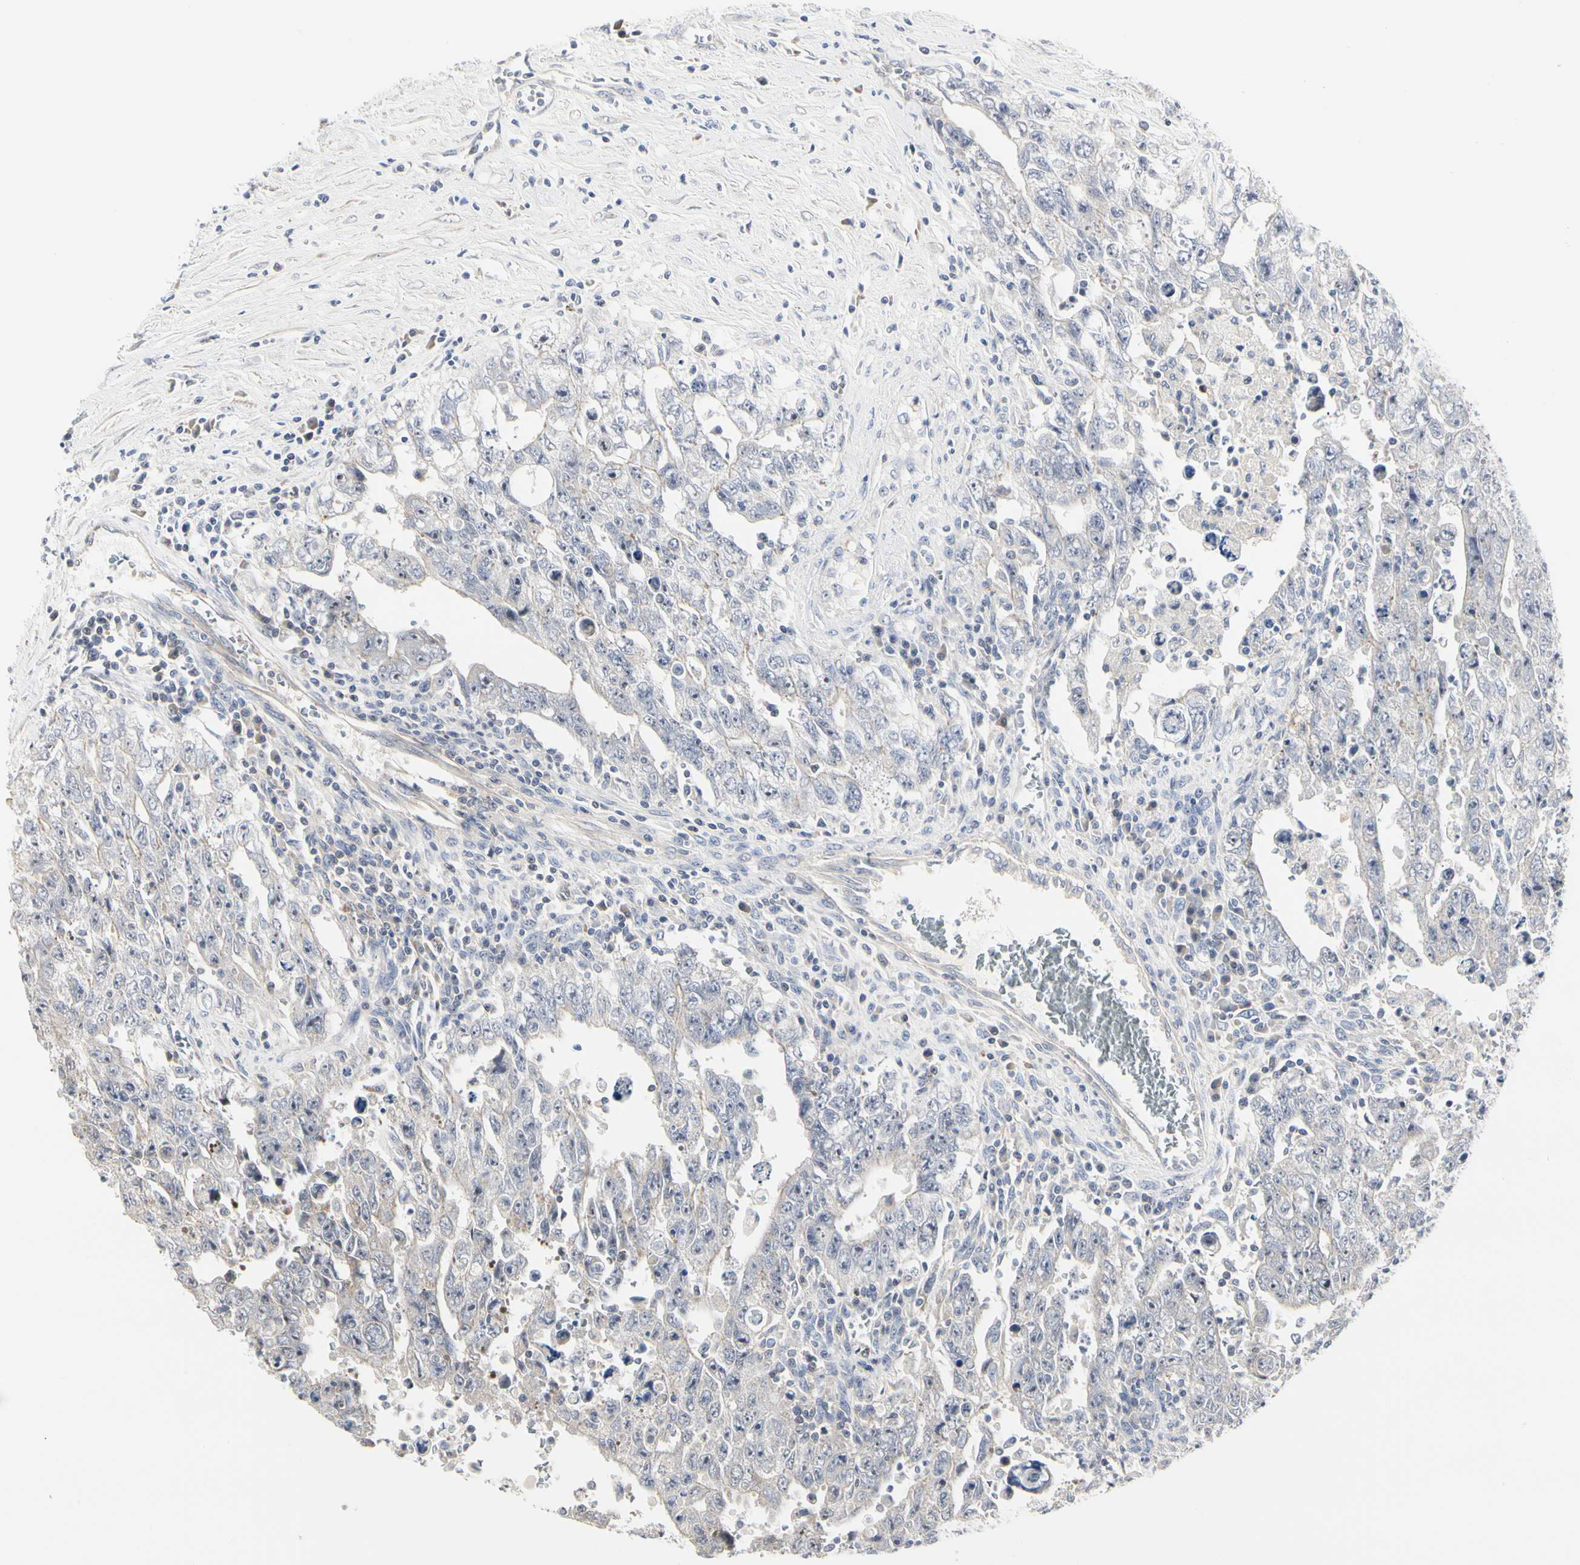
{"staining": {"intensity": "negative", "quantity": "none", "location": "none"}, "tissue": "testis cancer", "cell_type": "Tumor cells", "image_type": "cancer", "snomed": [{"axis": "morphology", "description": "Carcinoma, Embryonal, NOS"}, {"axis": "topography", "description": "Testis"}], "caption": "Tumor cells are negative for brown protein staining in testis cancer (embryonal carcinoma).", "gene": "SHANK2", "patient": {"sex": "male", "age": 28}}